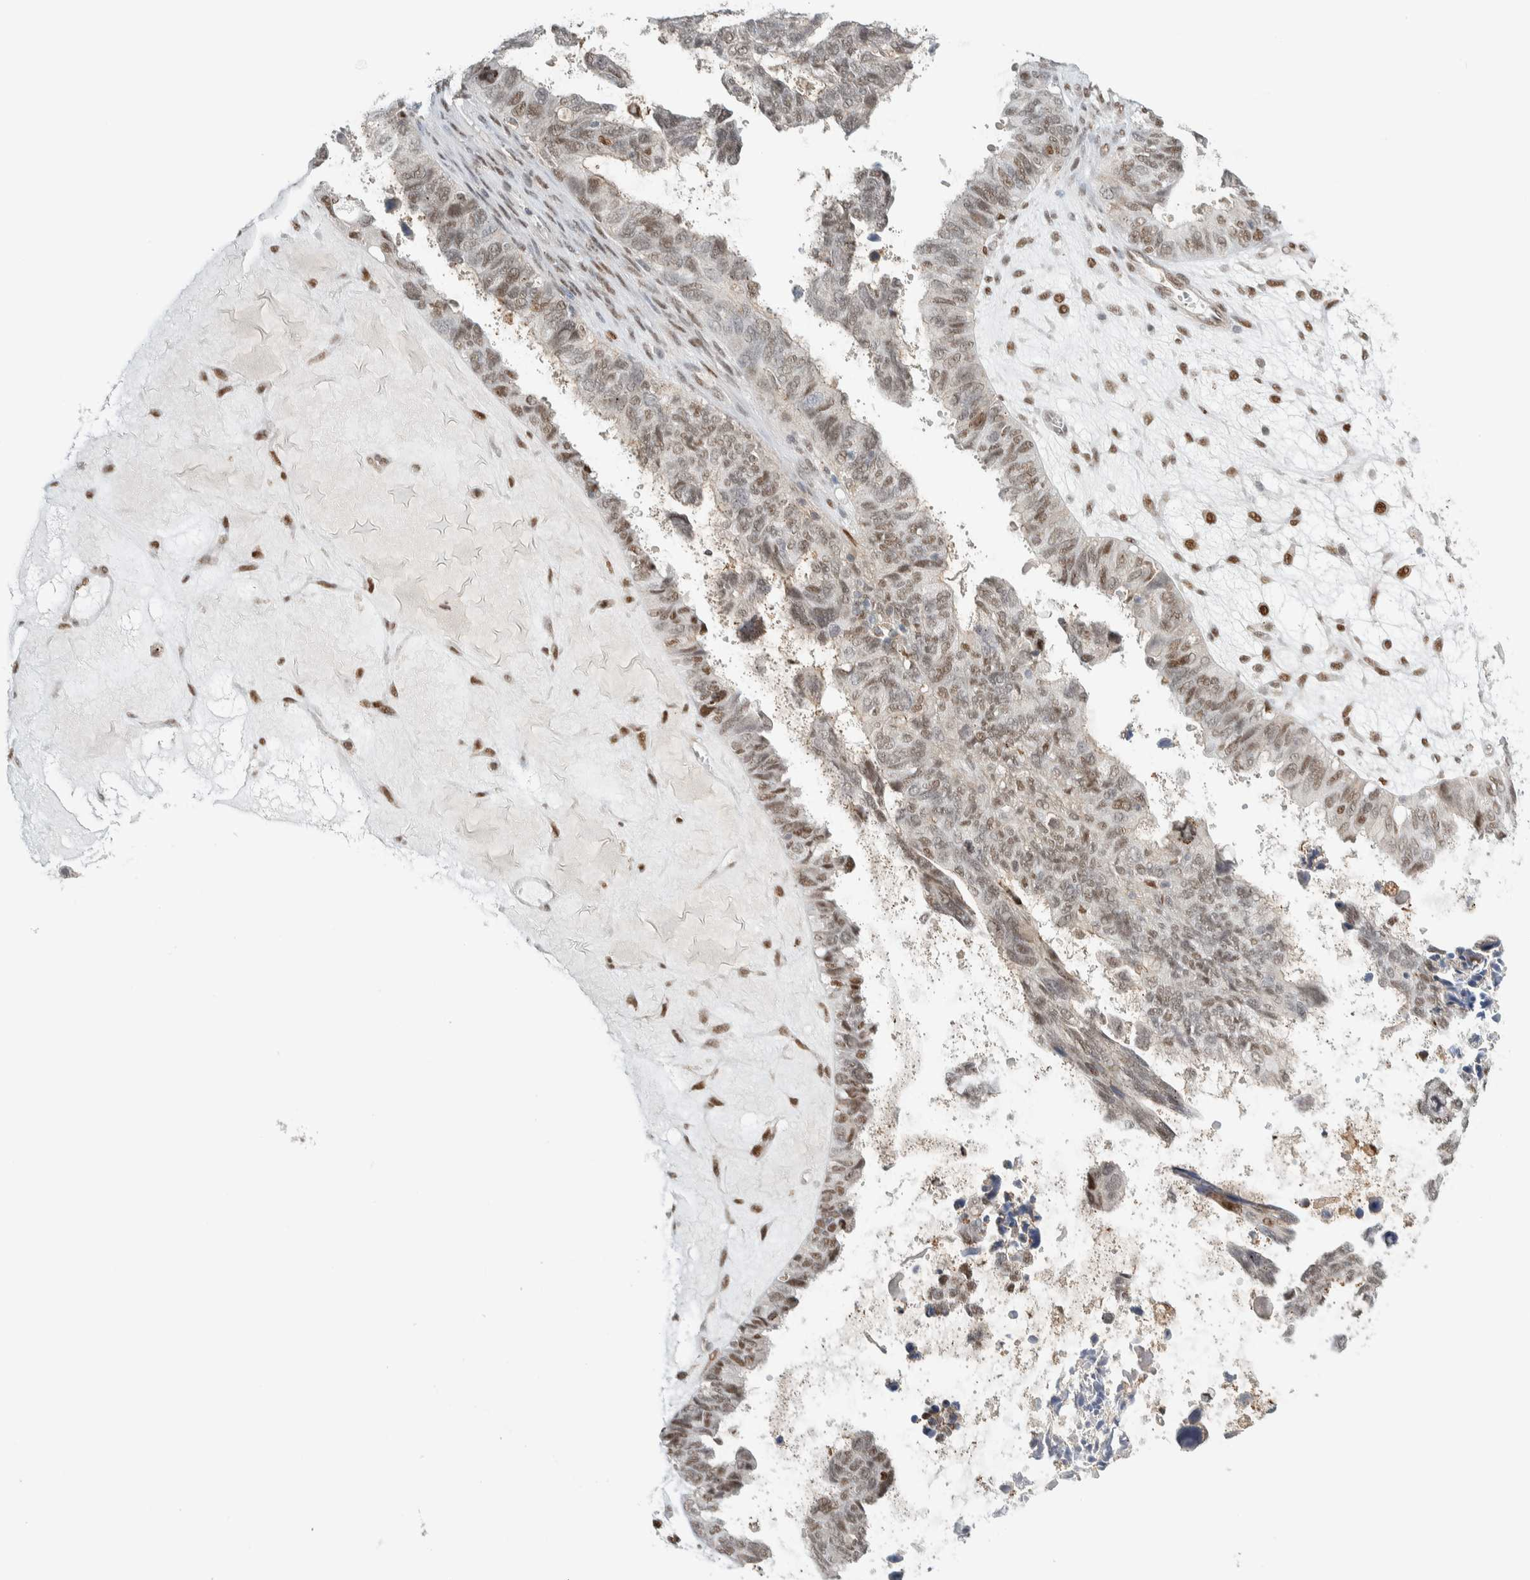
{"staining": {"intensity": "weak", "quantity": ">75%", "location": "cytoplasmic/membranous,nuclear"}, "tissue": "ovarian cancer", "cell_type": "Tumor cells", "image_type": "cancer", "snomed": [{"axis": "morphology", "description": "Cystadenocarcinoma, serous, NOS"}, {"axis": "topography", "description": "Ovary"}], "caption": "Protein analysis of ovarian cancer tissue demonstrates weak cytoplasmic/membranous and nuclear staining in about >75% of tumor cells.", "gene": "TFE3", "patient": {"sex": "female", "age": 79}}